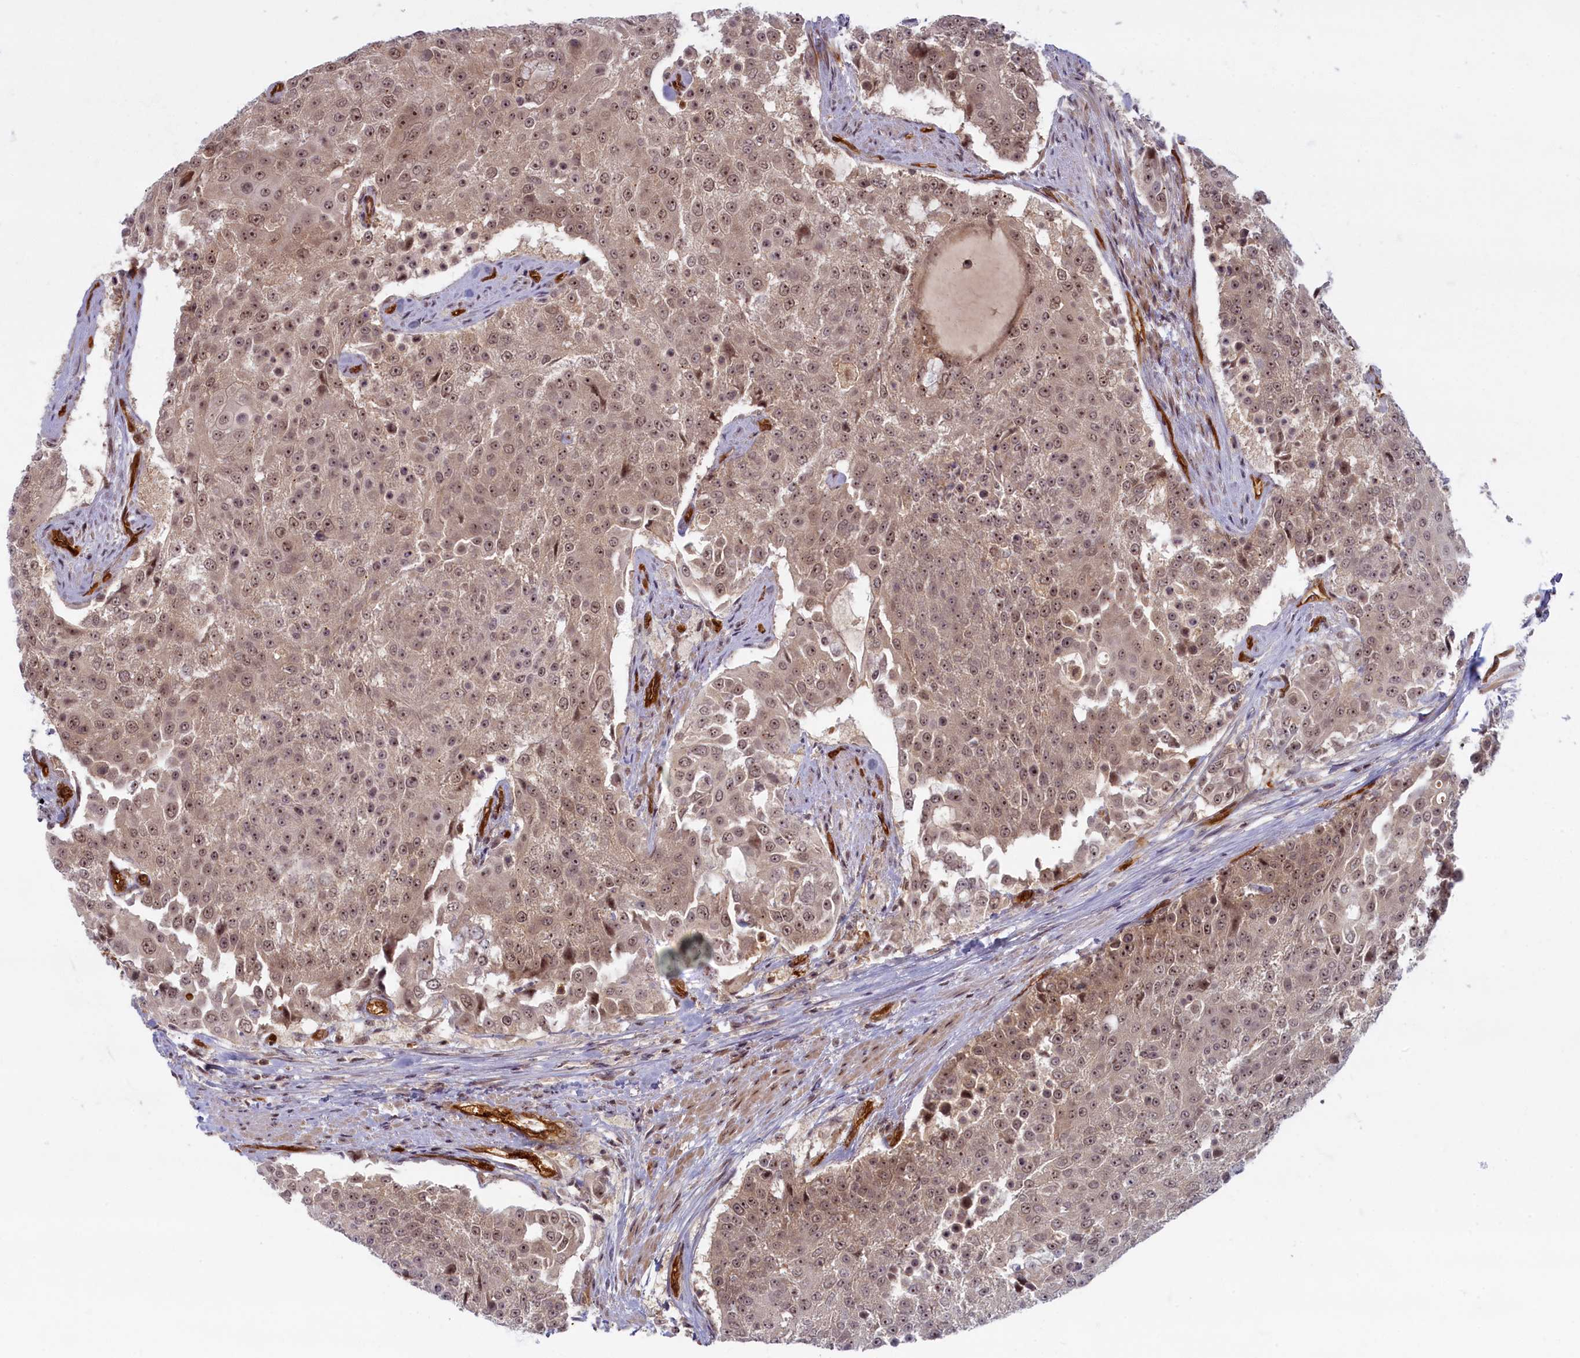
{"staining": {"intensity": "moderate", "quantity": ">75%", "location": "nuclear"}, "tissue": "urothelial cancer", "cell_type": "Tumor cells", "image_type": "cancer", "snomed": [{"axis": "morphology", "description": "Urothelial carcinoma, High grade"}, {"axis": "topography", "description": "Urinary bladder"}], "caption": "Brown immunohistochemical staining in human urothelial cancer exhibits moderate nuclear staining in about >75% of tumor cells.", "gene": "SNRK", "patient": {"sex": "female", "age": 63}}